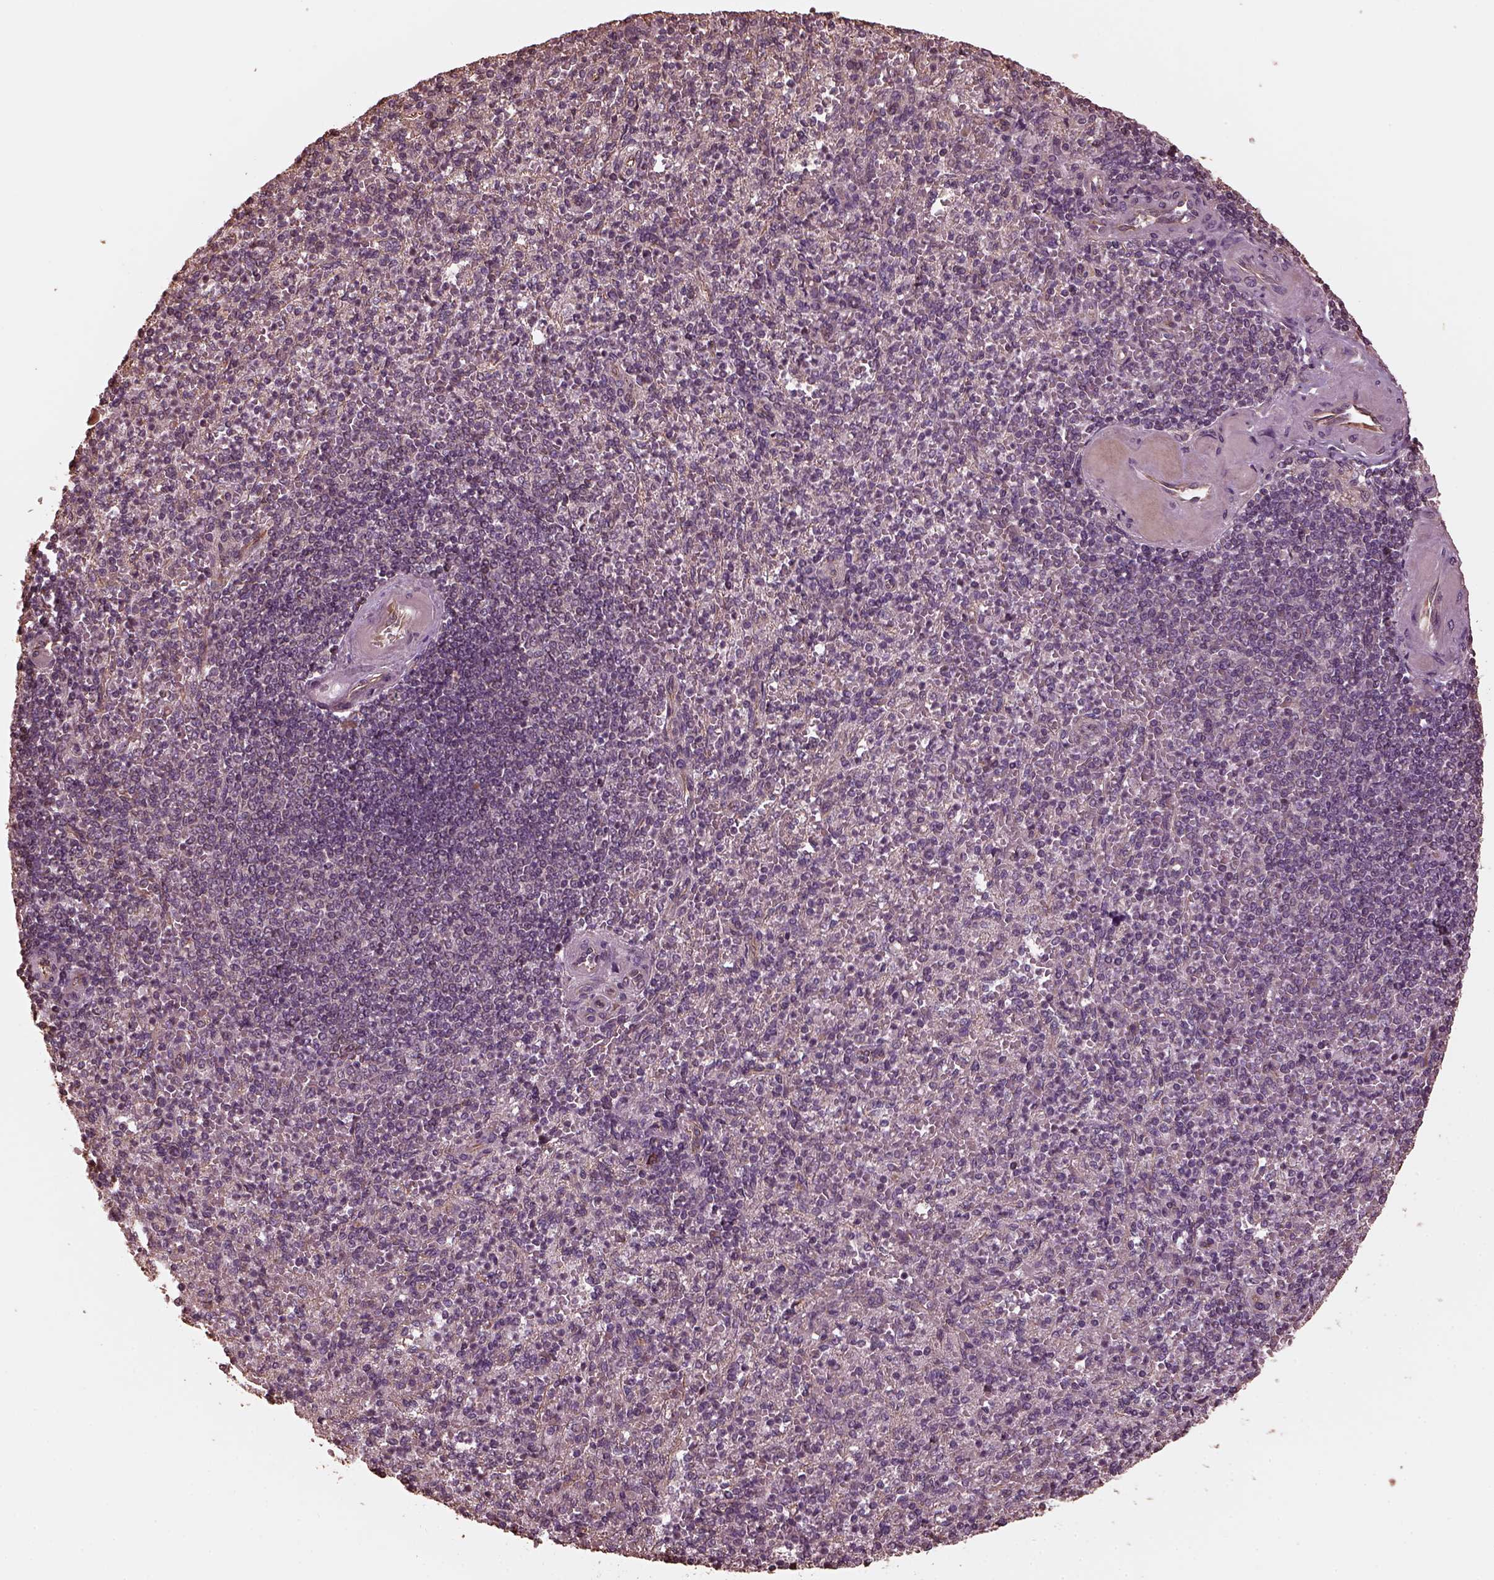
{"staining": {"intensity": "negative", "quantity": "none", "location": "none"}, "tissue": "spleen", "cell_type": "Cells in red pulp", "image_type": "normal", "snomed": [{"axis": "morphology", "description": "Normal tissue, NOS"}, {"axis": "topography", "description": "Spleen"}], "caption": "High power microscopy histopathology image of an immunohistochemistry image of unremarkable spleen, revealing no significant positivity in cells in red pulp.", "gene": "GTPBP1", "patient": {"sex": "female", "age": 74}}